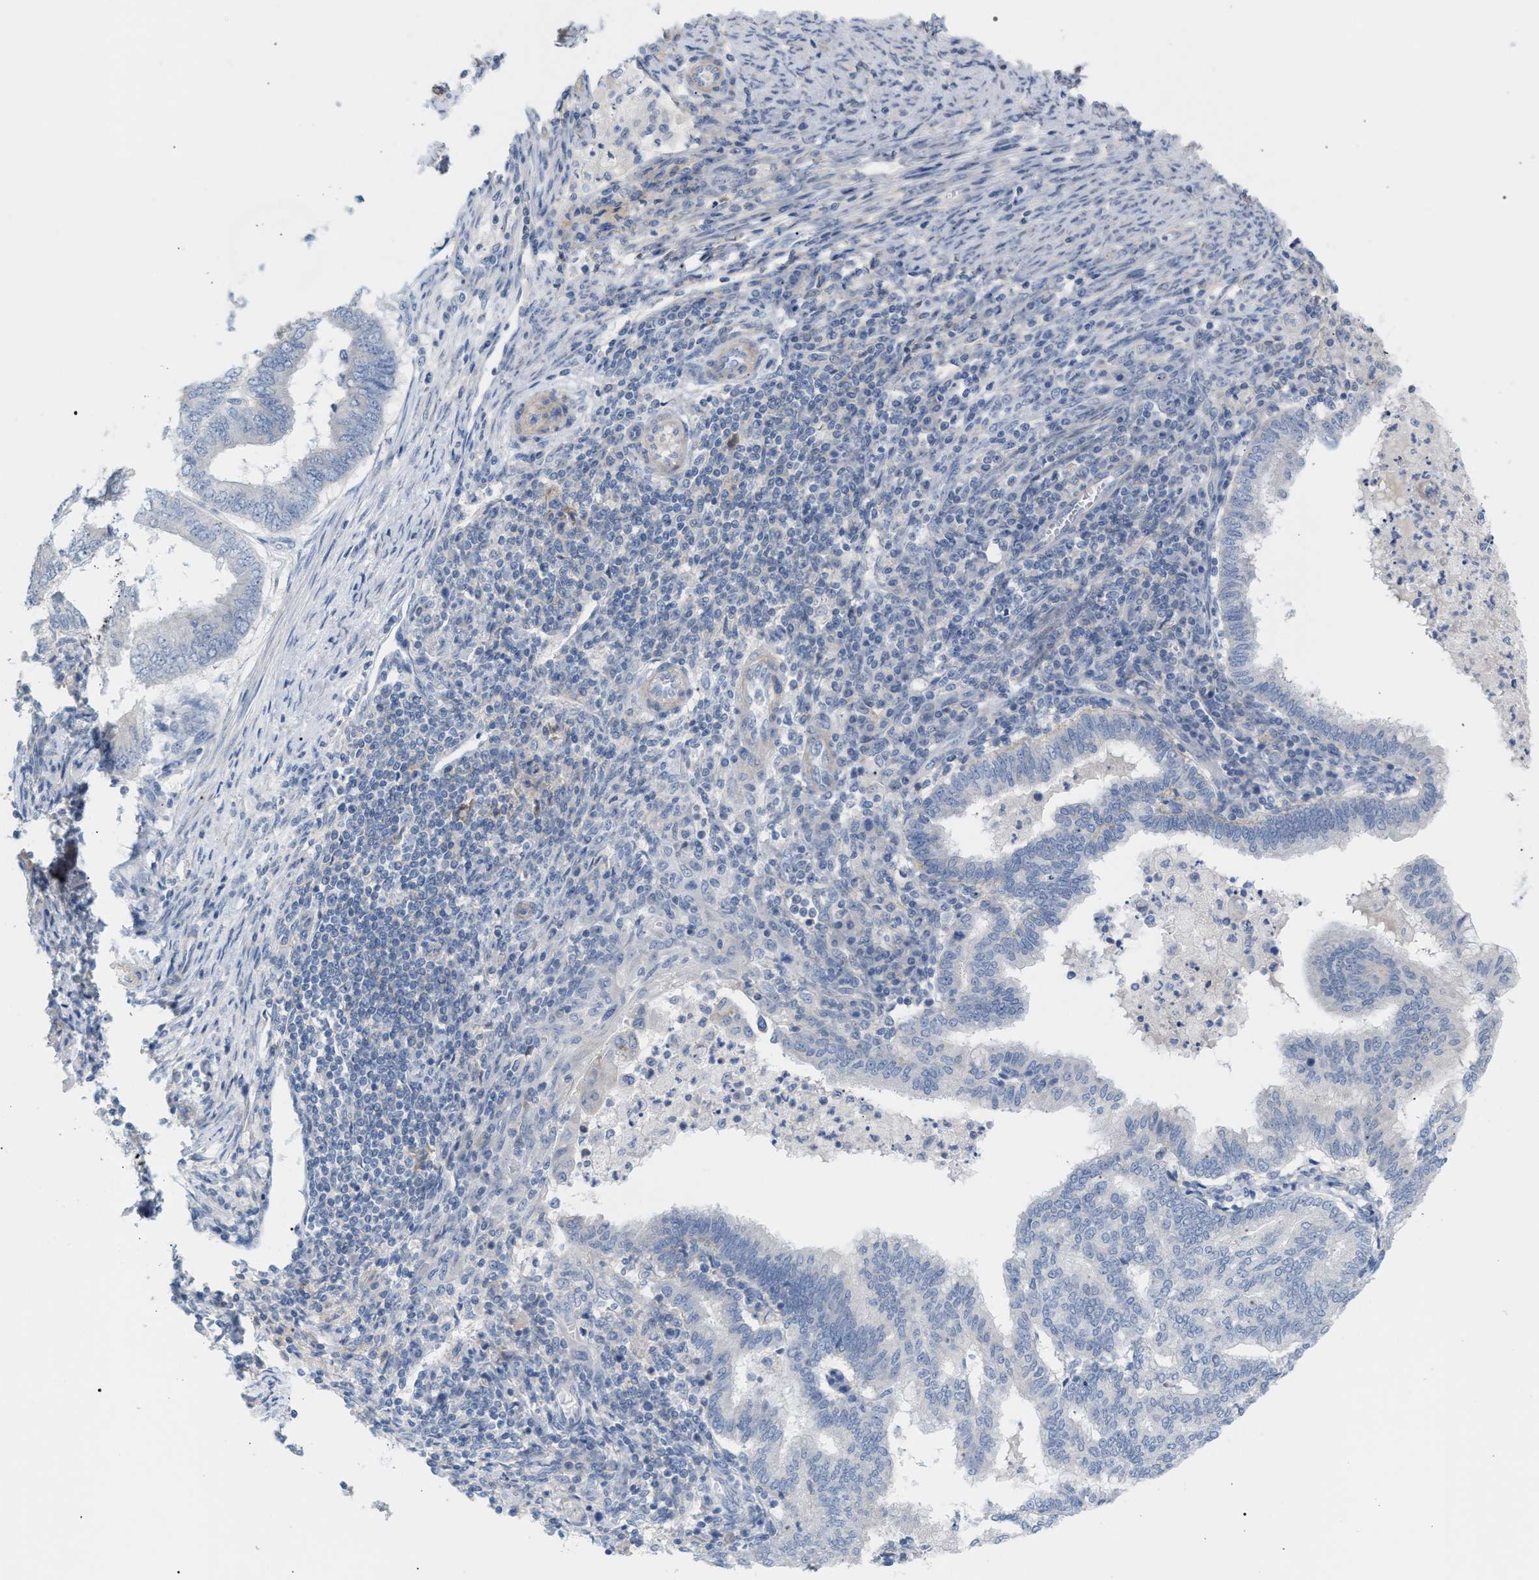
{"staining": {"intensity": "negative", "quantity": "none", "location": "none"}, "tissue": "endometrial cancer", "cell_type": "Tumor cells", "image_type": "cancer", "snomed": [{"axis": "morphology", "description": "Polyp, NOS"}, {"axis": "morphology", "description": "Adenocarcinoma, NOS"}, {"axis": "morphology", "description": "Adenoma, NOS"}, {"axis": "topography", "description": "Endometrium"}], "caption": "Human endometrial cancer stained for a protein using IHC exhibits no staining in tumor cells.", "gene": "LRCH1", "patient": {"sex": "female", "age": 79}}